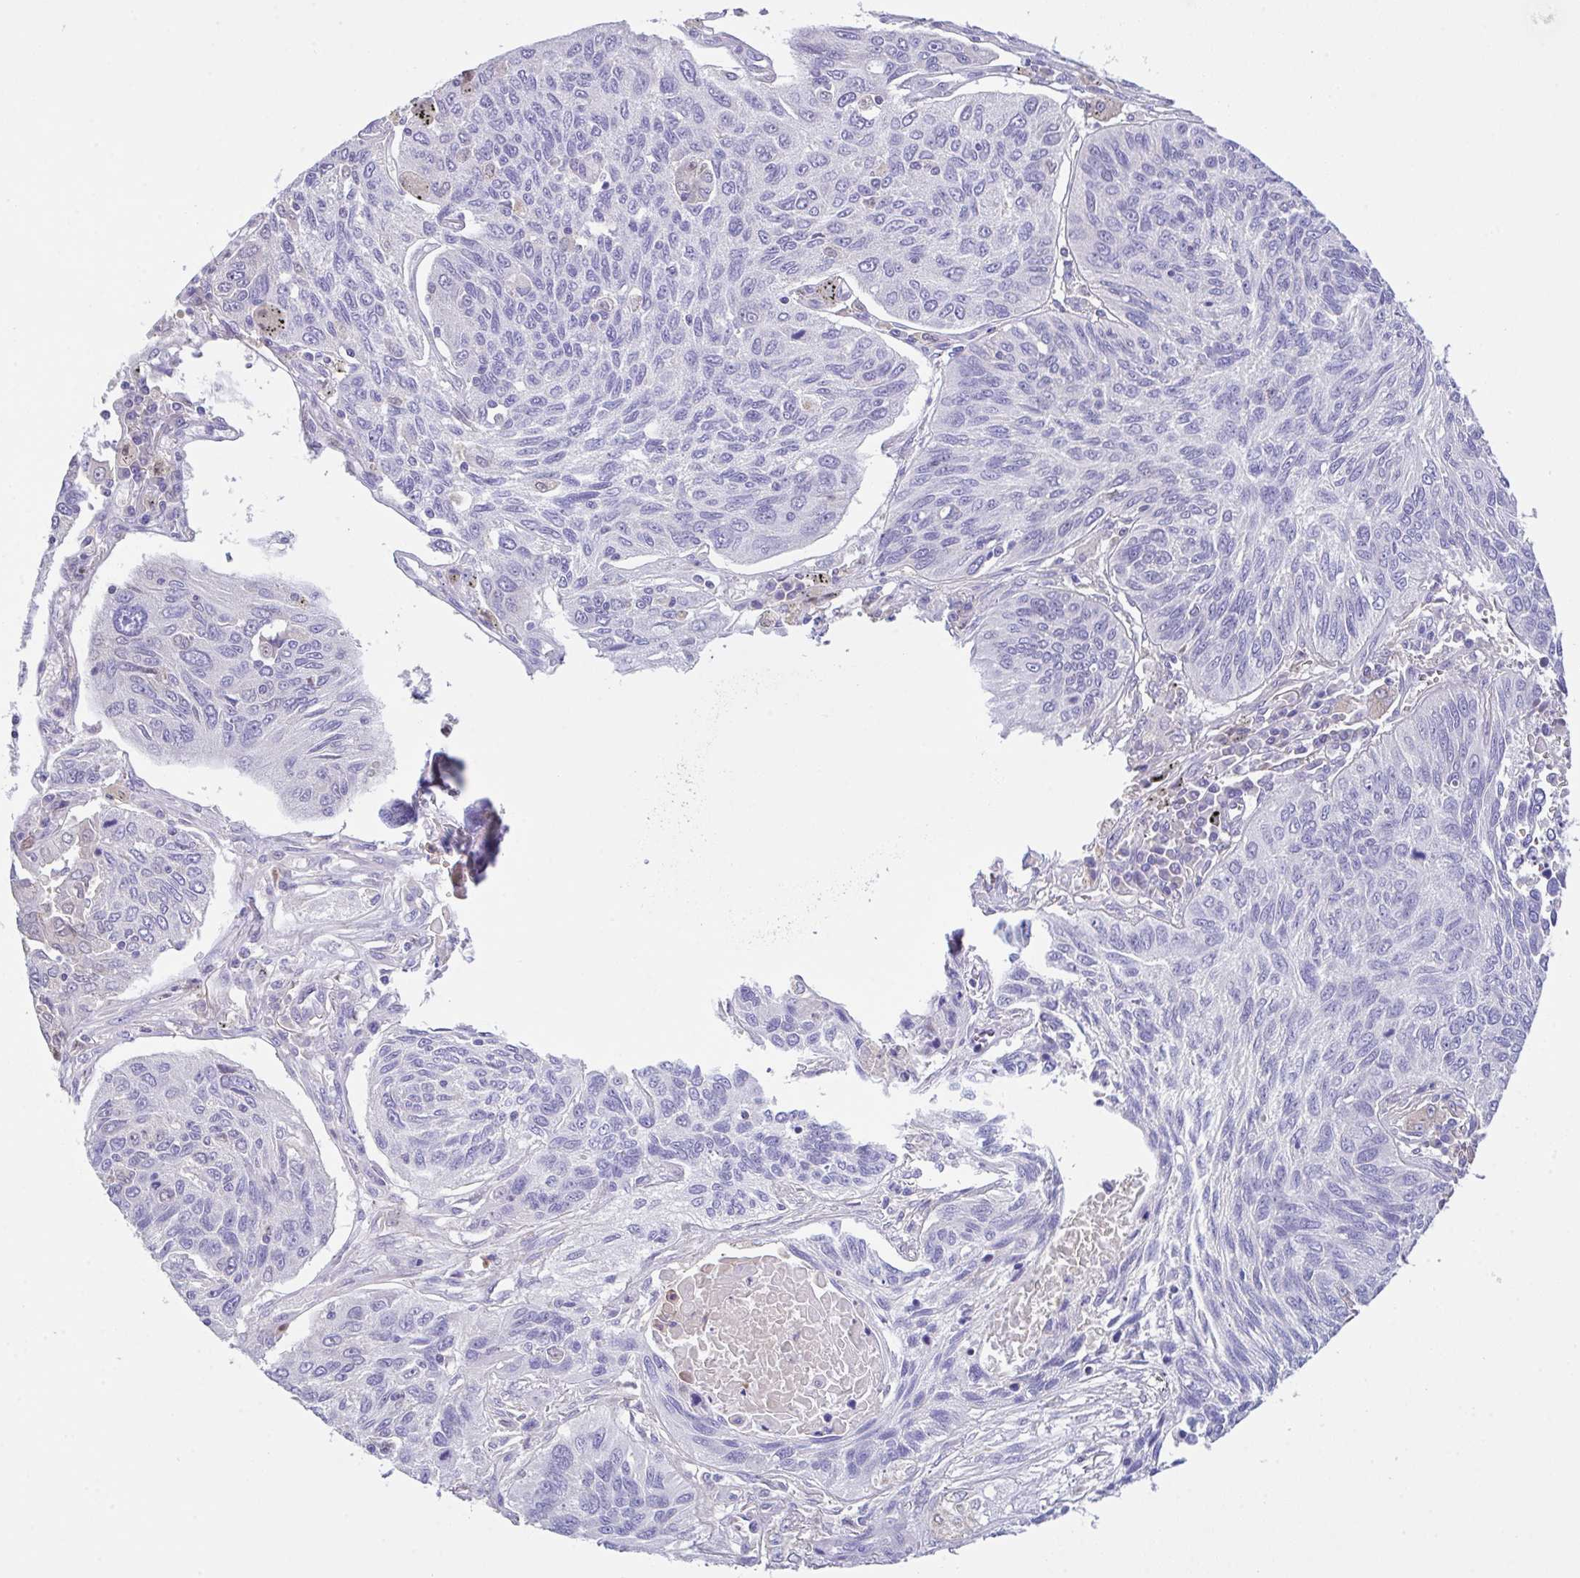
{"staining": {"intensity": "negative", "quantity": "none", "location": "none"}, "tissue": "lung cancer", "cell_type": "Tumor cells", "image_type": "cancer", "snomed": [{"axis": "morphology", "description": "Squamous cell carcinoma, NOS"}, {"axis": "topography", "description": "Lung"}], "caption": "An image of human lung cancer is negative for staining in tumor cells.", "gene": "CA10", "patient": {"sex": "female", "age": 66}}